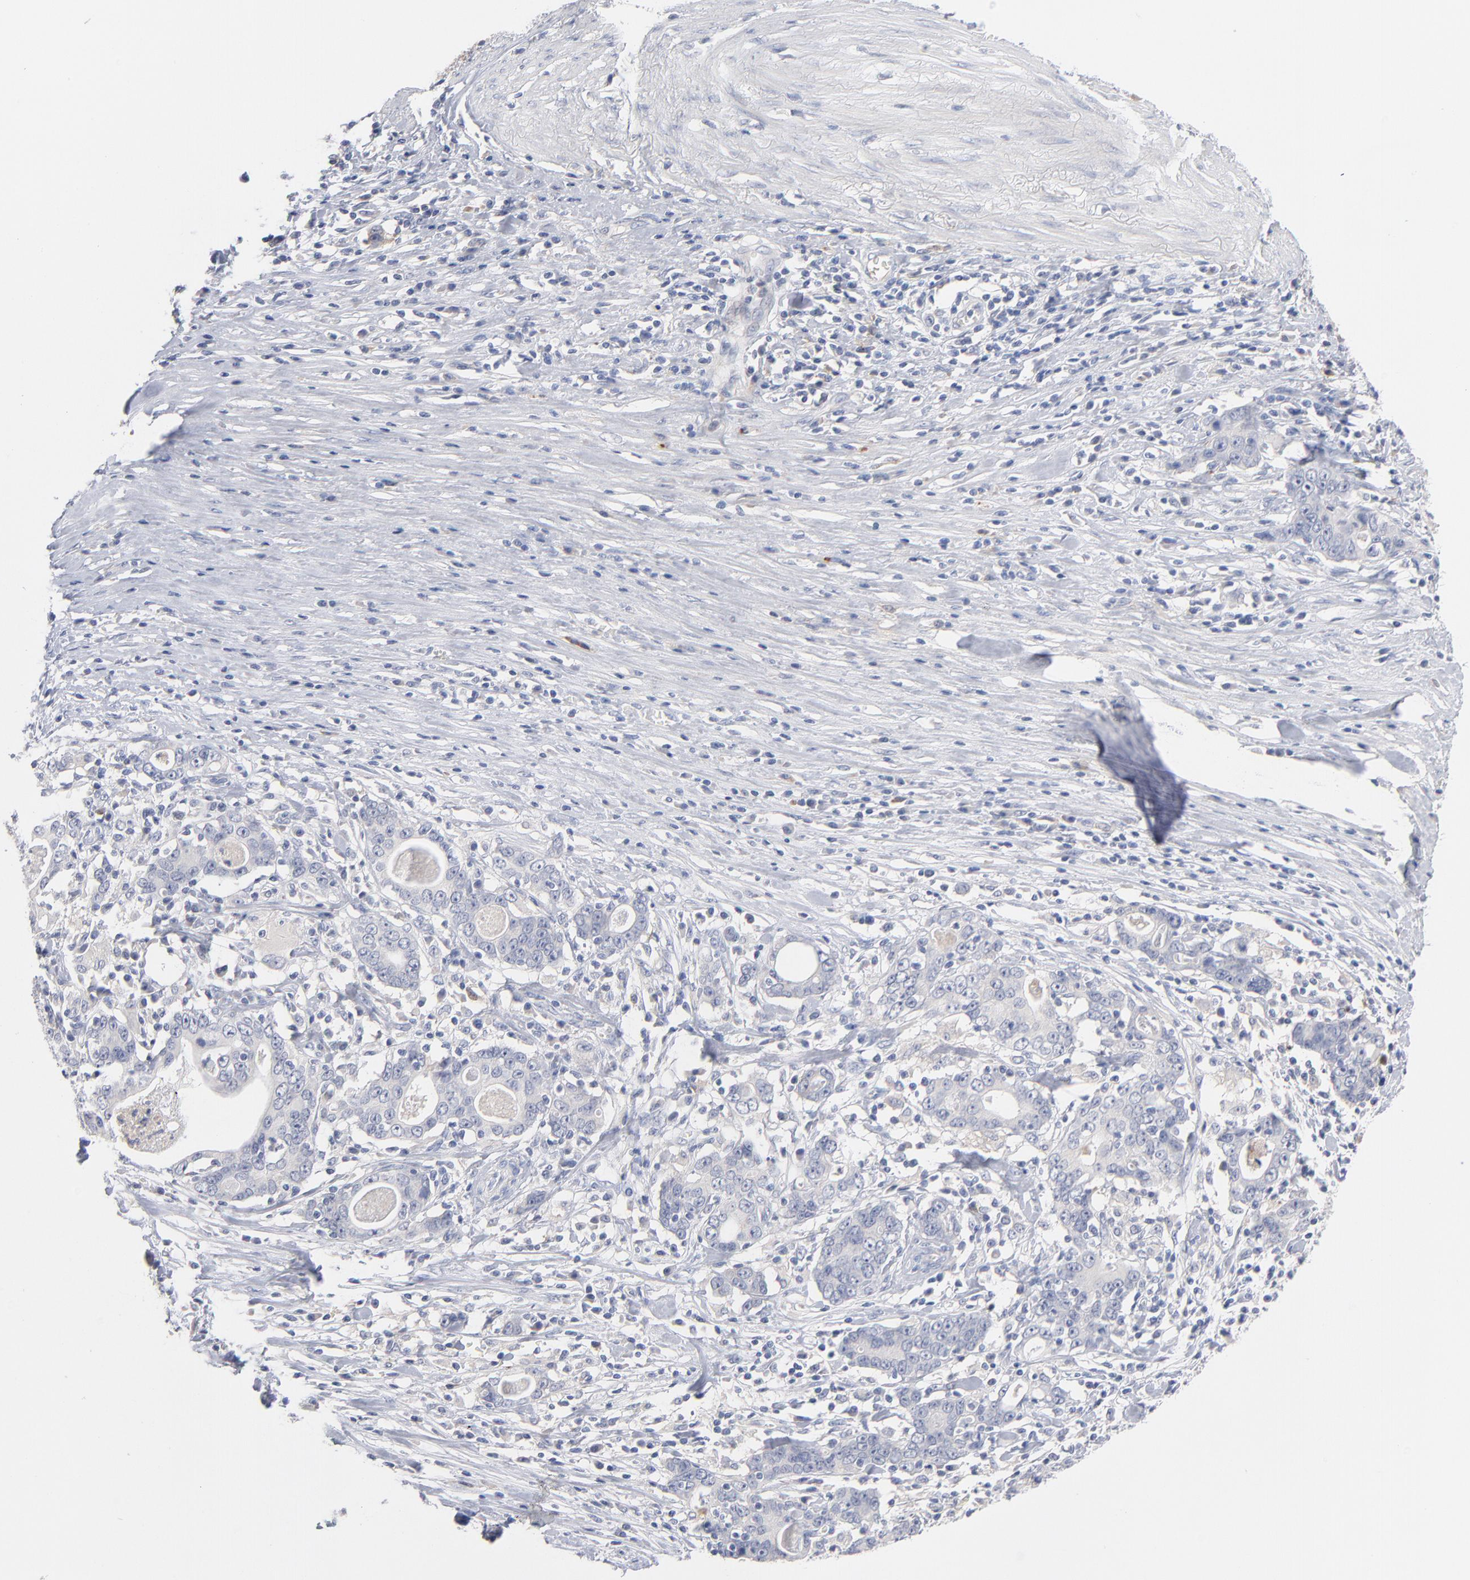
{"staining": {"intensity": "negative", "quantity": "none", "location": "none"}, "tissue": "stomach cancer", "cell_type": "Tumor cells", "image_type": "cancer", "snomed": [{"axis": "morphology", "description": "Adenocarcinoma, NOS"}, {"axis": "topography", "description": "Stomach, lower"}], "caption": "DAB immunohistochemical staining of stomach cancer (adenocarcinoma) shows no significant expression in tumor cells.", "gene": "F12", "patient": {"sex": "female", "age": 72}}